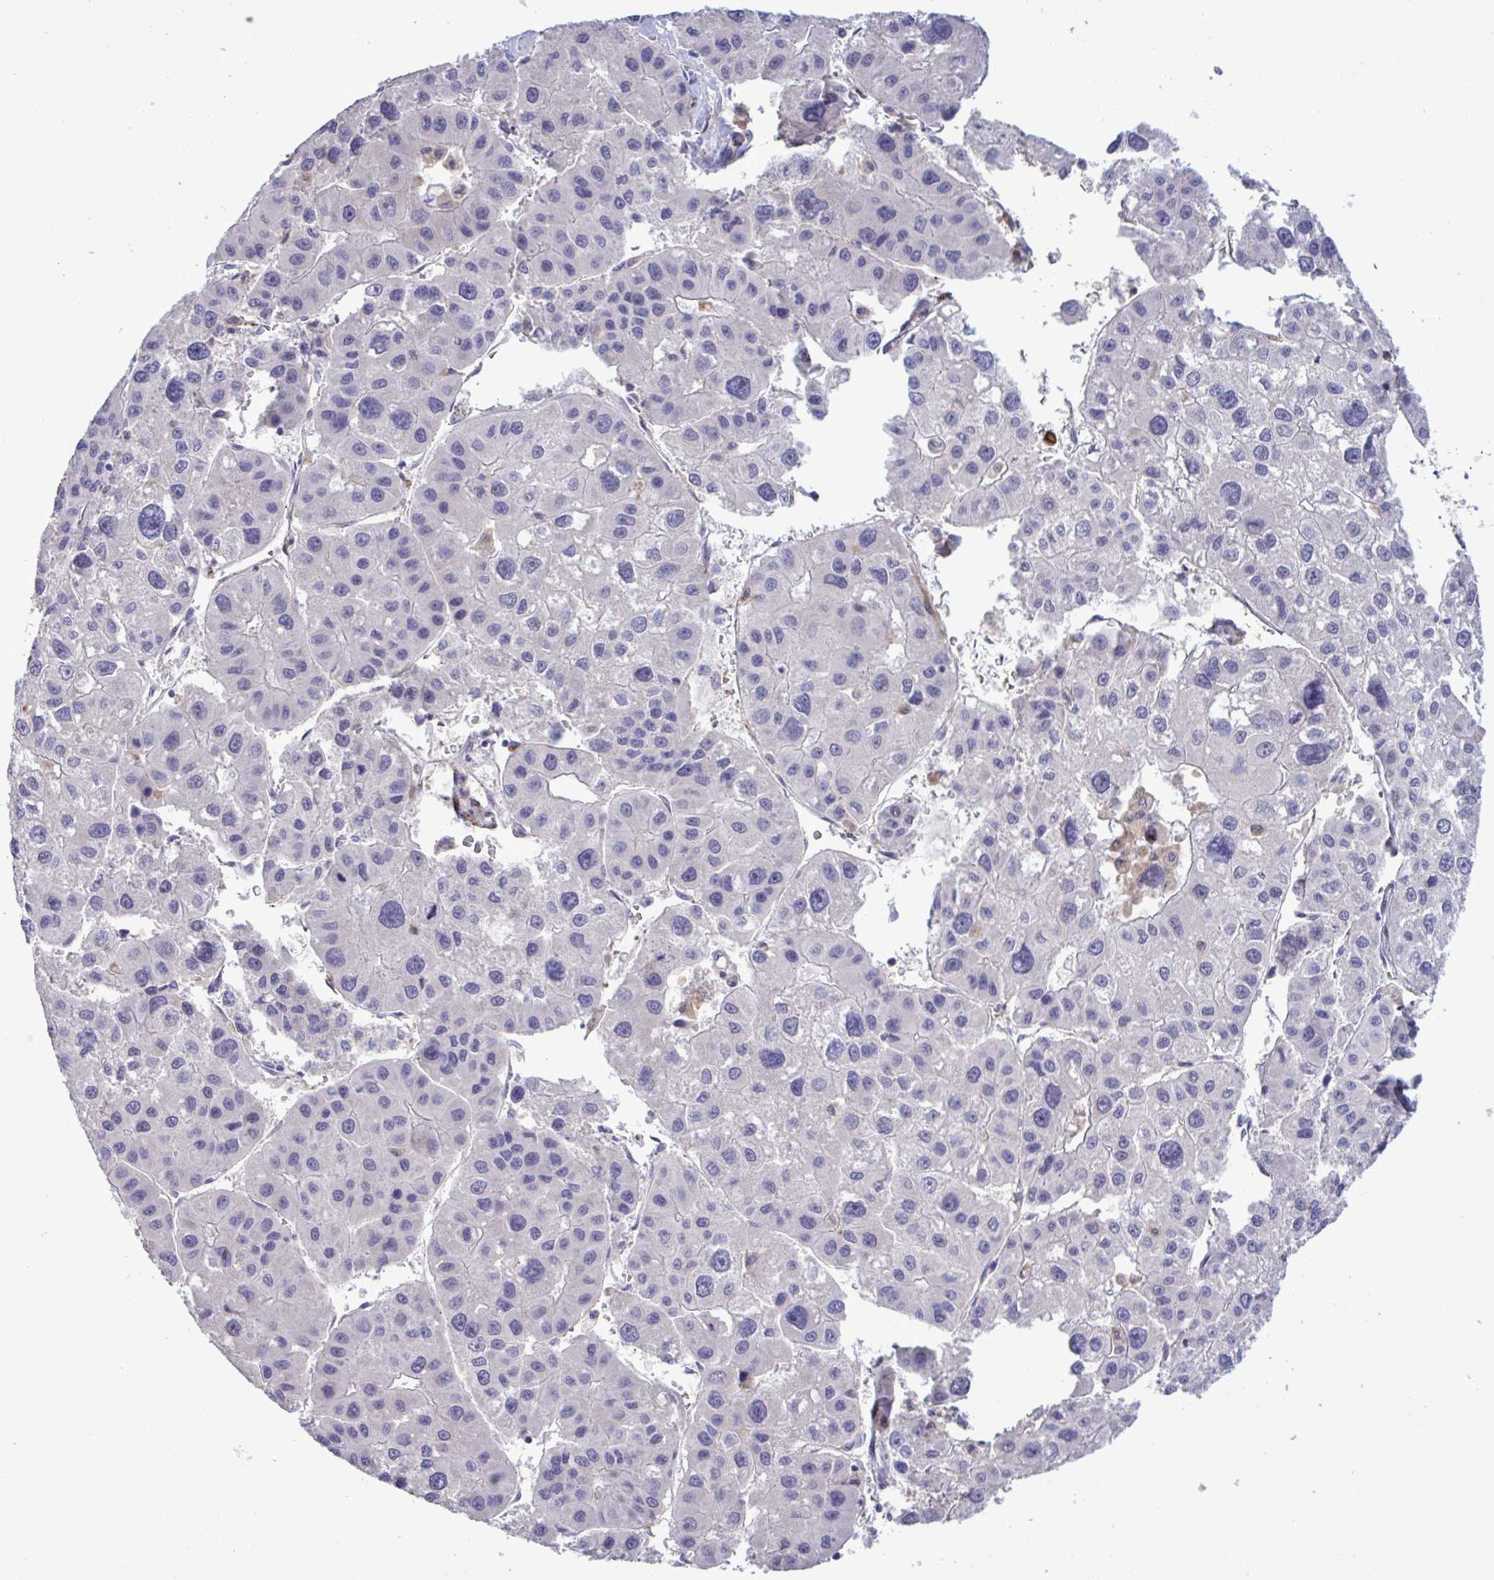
{"staining": {"intensity": "negative", "quantity": "none", "location": "none"}, "tissue": "liver cancer", "cell_type": "Tumor cells", "image_type": "cancer", "snomed": [{"axis": "morphology", "description": "Carcinoma, Hepatocellular, NOS"}, {"axis": "topography", "description": "Liver"}], "caption": "High magnification brightfield microscopy of liver hepatocellular carcinoma stained with DAB (3,3'-diaminobenzidine) (brown) and counterstained with hematoxylin (blue): tumor cells show no significant expression.", "gene": "CD101", "patient": {"sex": "male", "age": 73}}